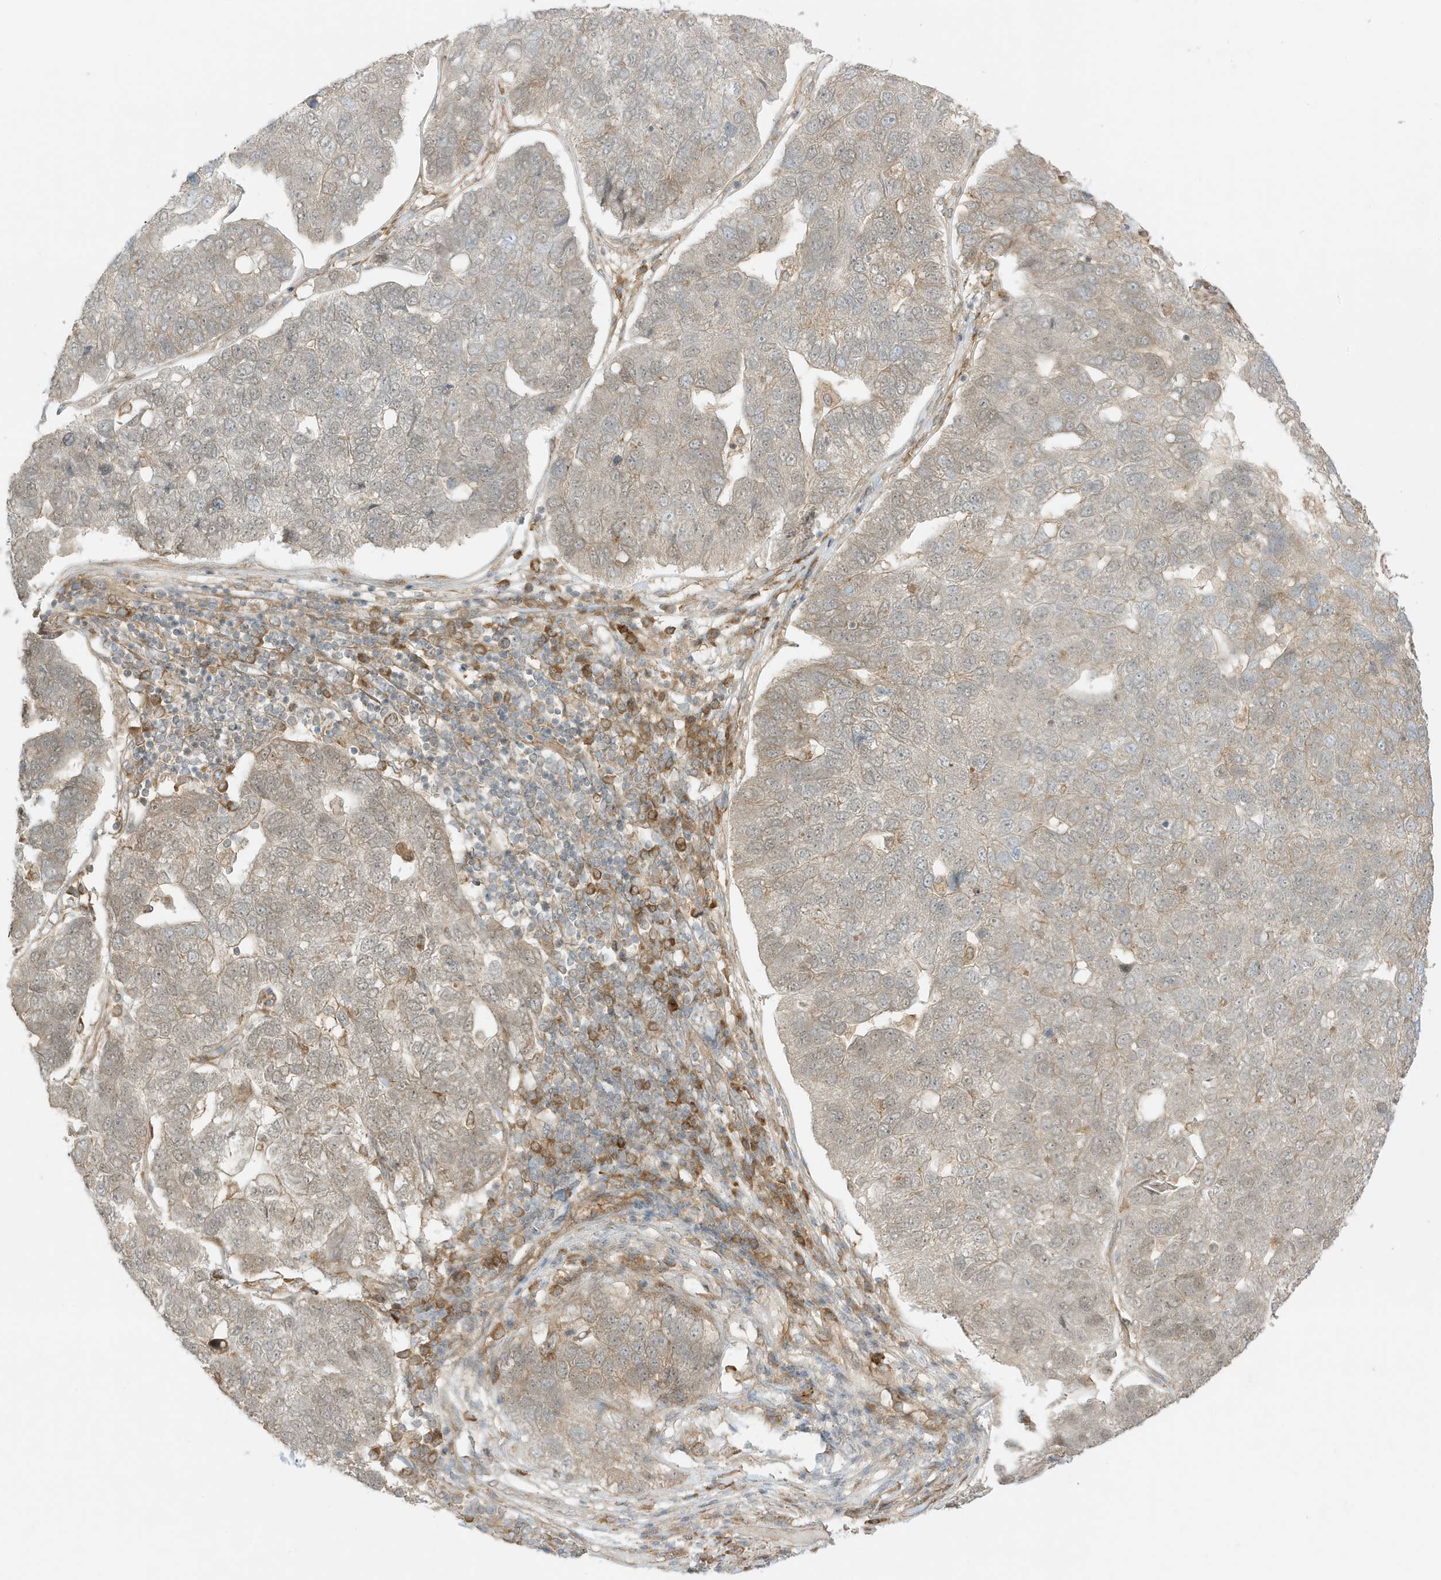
{"staining": {"intensity": "weak", "quantity": "25%-75%", "location": "cytoplasmic/membranous"}, "tissue": "pancreatic cancer", "cell_type": "Tumor cells", "image_type": "cancer", "snomed": [{"axis": "morphology", "description": "Adenocarcinoma, NOS"}, {"axis": "topography", "description": "Pancreas"}], "caption": "The micrograph displays staining of adenocarcinoma (pancreatic), revealing weak cytoplasmic/membranous protein positivity (brown color) within tumor cells. (Stains: DAB (3,3'-diaminobenzidine) in brown, nuclei in blue, Microscopy: brightfield microscopy at high magnification).", "gene": "SCARF2", "patient": {"sex": "female", "age": 61}}